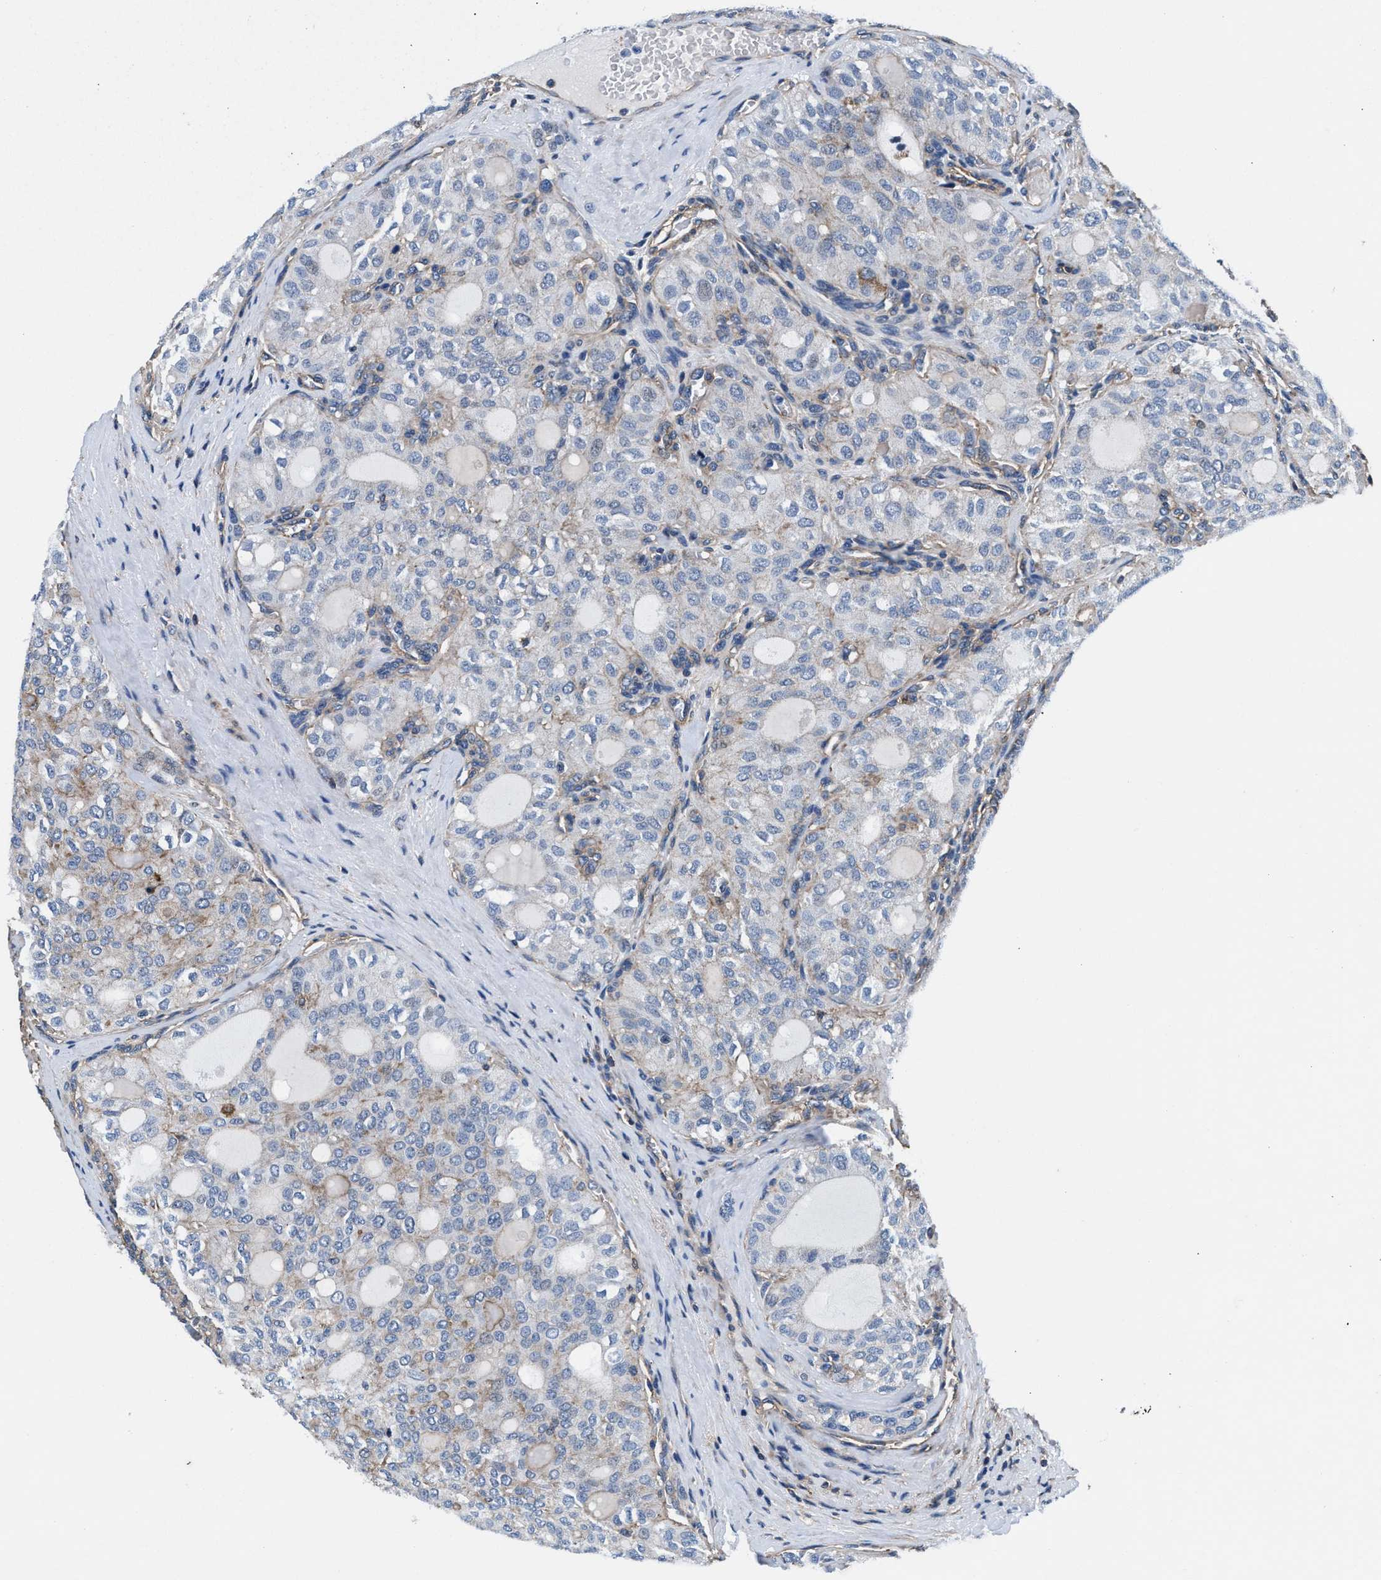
{"staining": {"intensity": "weak", "quantity": "<25%", "location": "cytoplasmic/membranous"}, "tissue": "thyroid cancer", "cell_type": "Tumor cells", "image_type": "cancer", "snomed": [{"axis": "morphology", "description": "Follicular adenoma carcinoma, NOS"}, {"axis": "topography", "description": "Thyroid gland"}], "caption": "Immunohistochemical staining of thyroid follicular adenoma carcinoma demonstrates no significant staining in tumor cells.", "gene": "NKTR", "patient": {"sex": "male", "age": 75}}